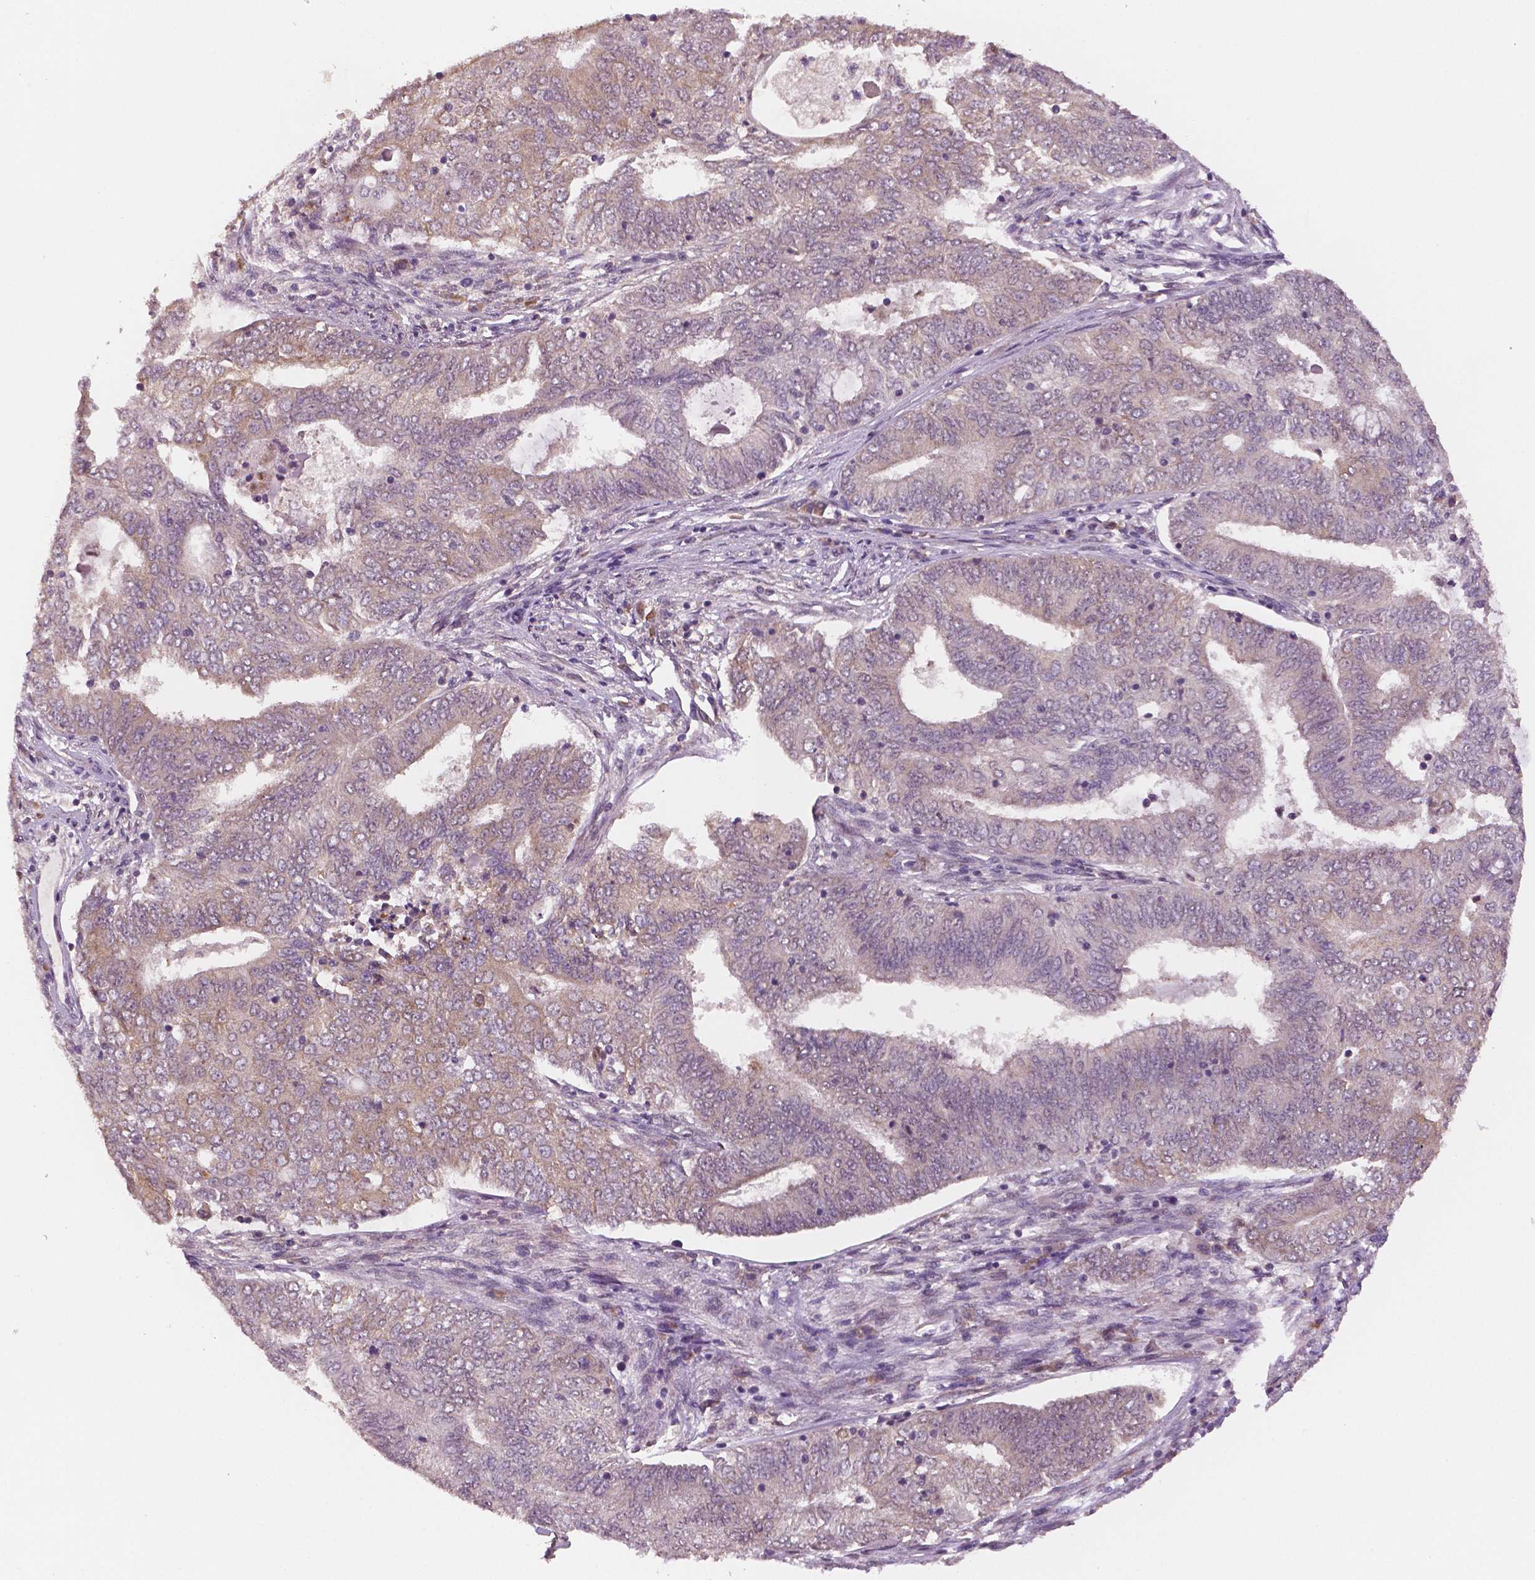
{"staining": {"intensity": "weak", "quantity": "25%-75%", "location": "cytoplasmic/membranous"}, "tissue": "endometrial cancer", "cell_type": "Tumor cells", "image_type": "cancer", "snomed": [{"axis": "morphology", "description": "Adenocarcinoma, NOS"}, {"axis": "topography", "description": "Endometrium"}], "caption": "A micrograph of adenocarcinoma (endometrial) stained for a protein reveals weak cytoplasmic/membranous brown staining in tumor cells.", "gene": "STAT3", "patient": {"sex": "female", "age": 62}}